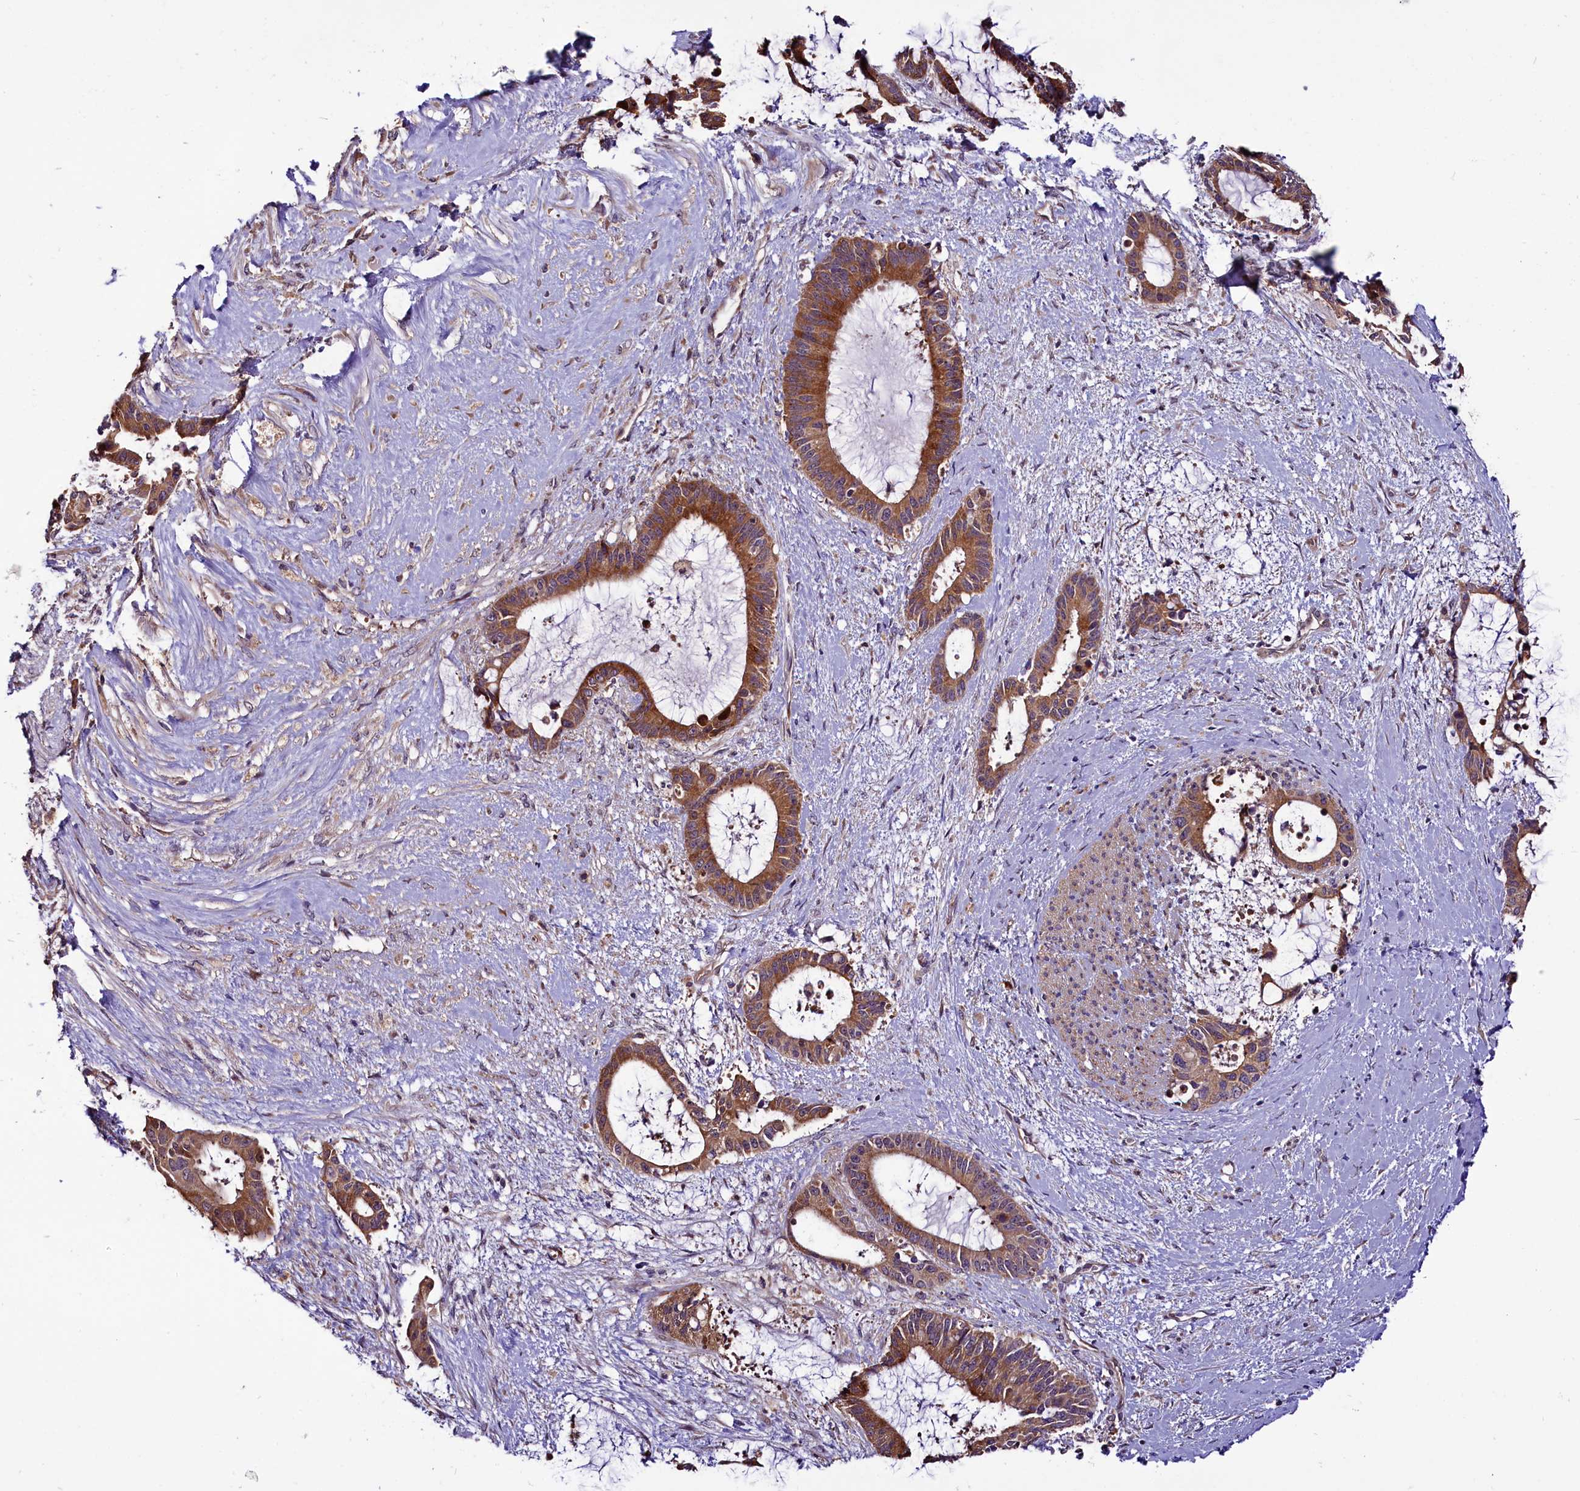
{"staining": {"intensity": "moderate", "quantity": ">75%", "location": "cytoplasmic/membranous"}, "tissue": "liver cancer", "cell_type": "Tumor cells", "image_type": "cancer", "snomed": [{"axis": "morphology", "description": "Normal tissue, NOS"}, {"axis": "morphology", "description": "Cholangiocarcinoma"}, {"axis": "topography", "description": "Liver"}, {"axis": "topography", "description": "Peripheral nerve tissue"}], "caption": "Protein expression analysis of liver cholangiocarcinoma demonstrates moderate cytoplasmic/membranous positivity in approximately >75% of tumor cells. (DAB = brown stain, brightfield microscopy at high magnification).", "gene": "RPUSD2", "patient": {"sex": "female", "age": 73}}